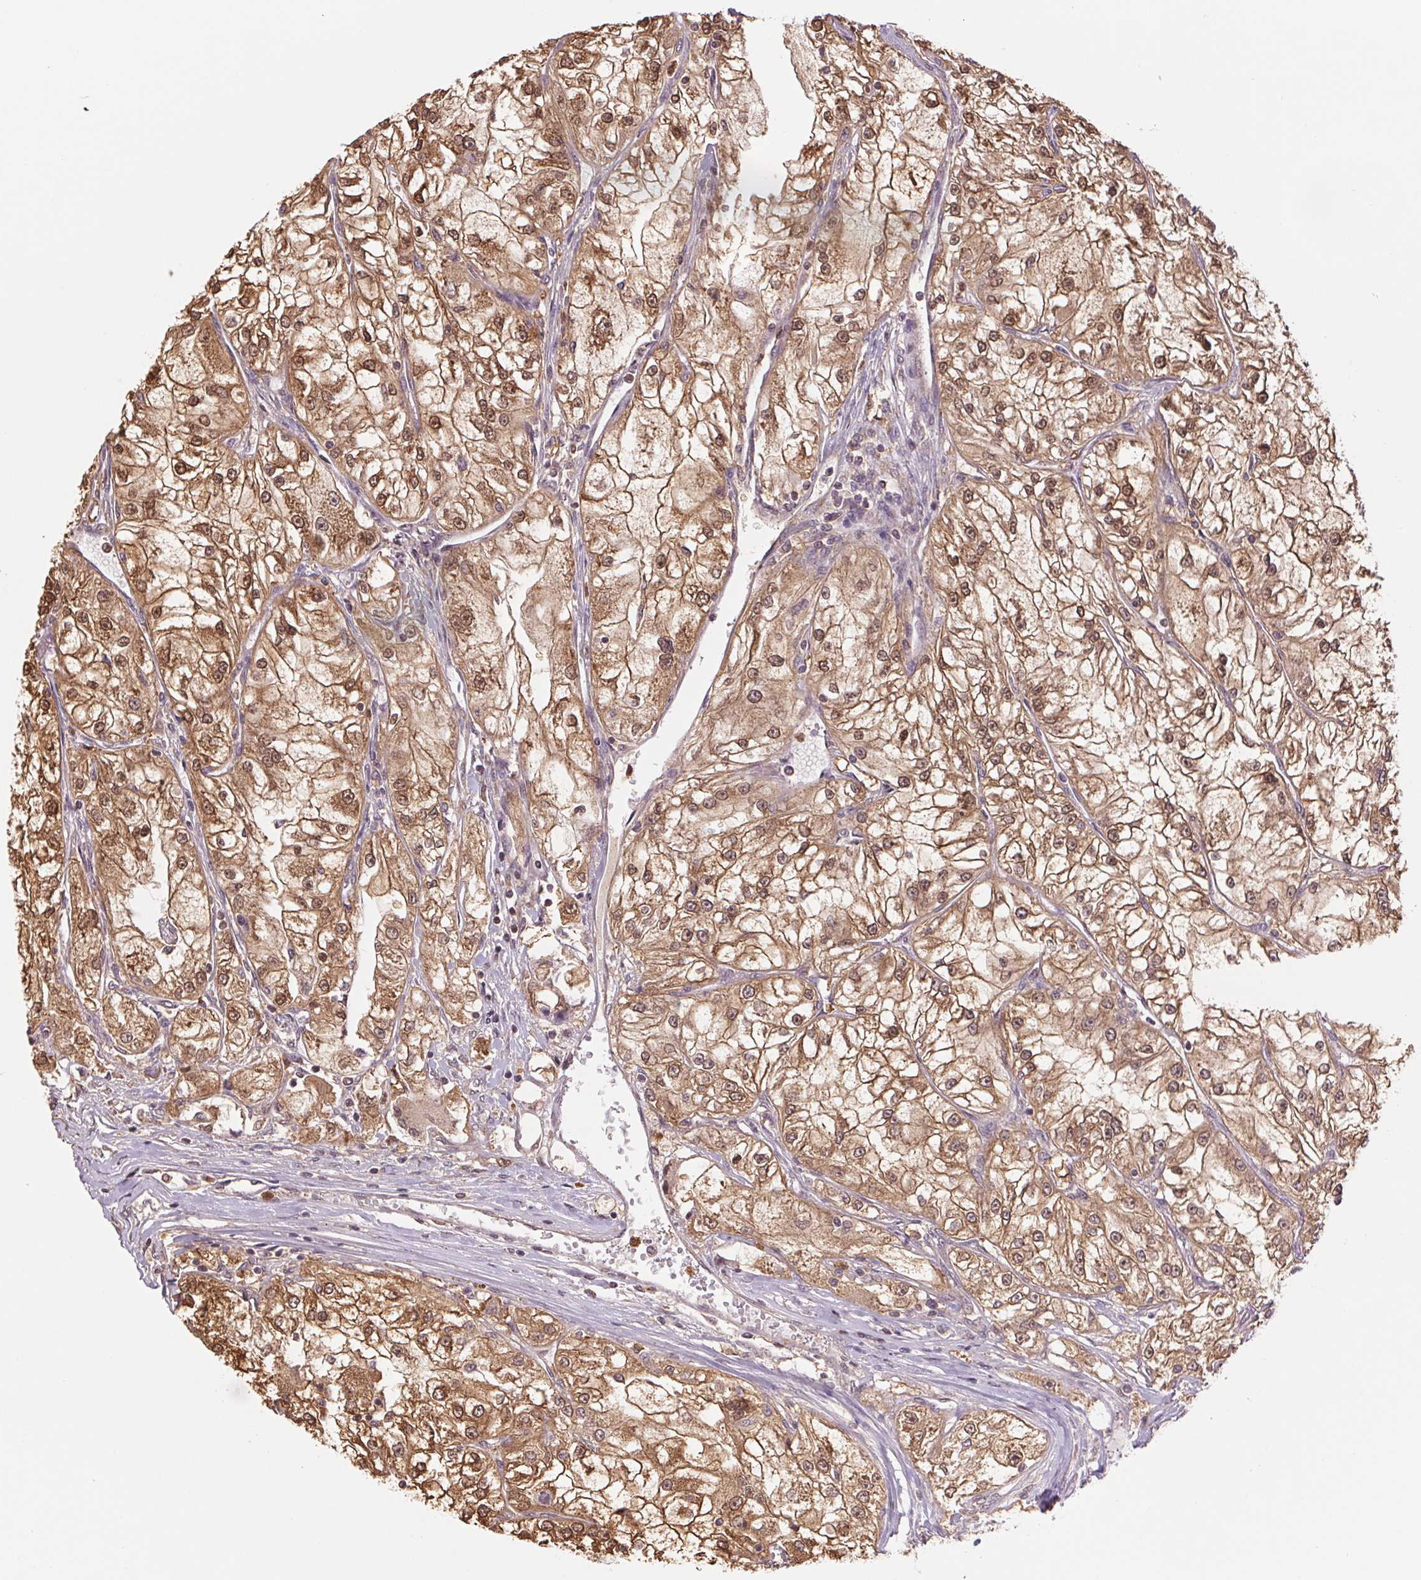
{"staining": {"intensity": "moderate", "quantity": ">75%", "location": "cytoplasmic/membranous,nuclear"}, "tissue": "renal cancer", "cell_type": "Tumor cells", "image_type": "cancer", "snomed": [{"axis": "morphology", "description": "Adenocarcinoma, NOS"}, {"axis": "topography", "description": "Kidney"}], "caption": "Moderate cytoplasmic/membranous and nuclear protein expression is identified in approximately >75% of tumor cells in renal cancer (adenocarcinoma).", "gene": "CDC123", "patient": {"sex": "female", "age": 72}}